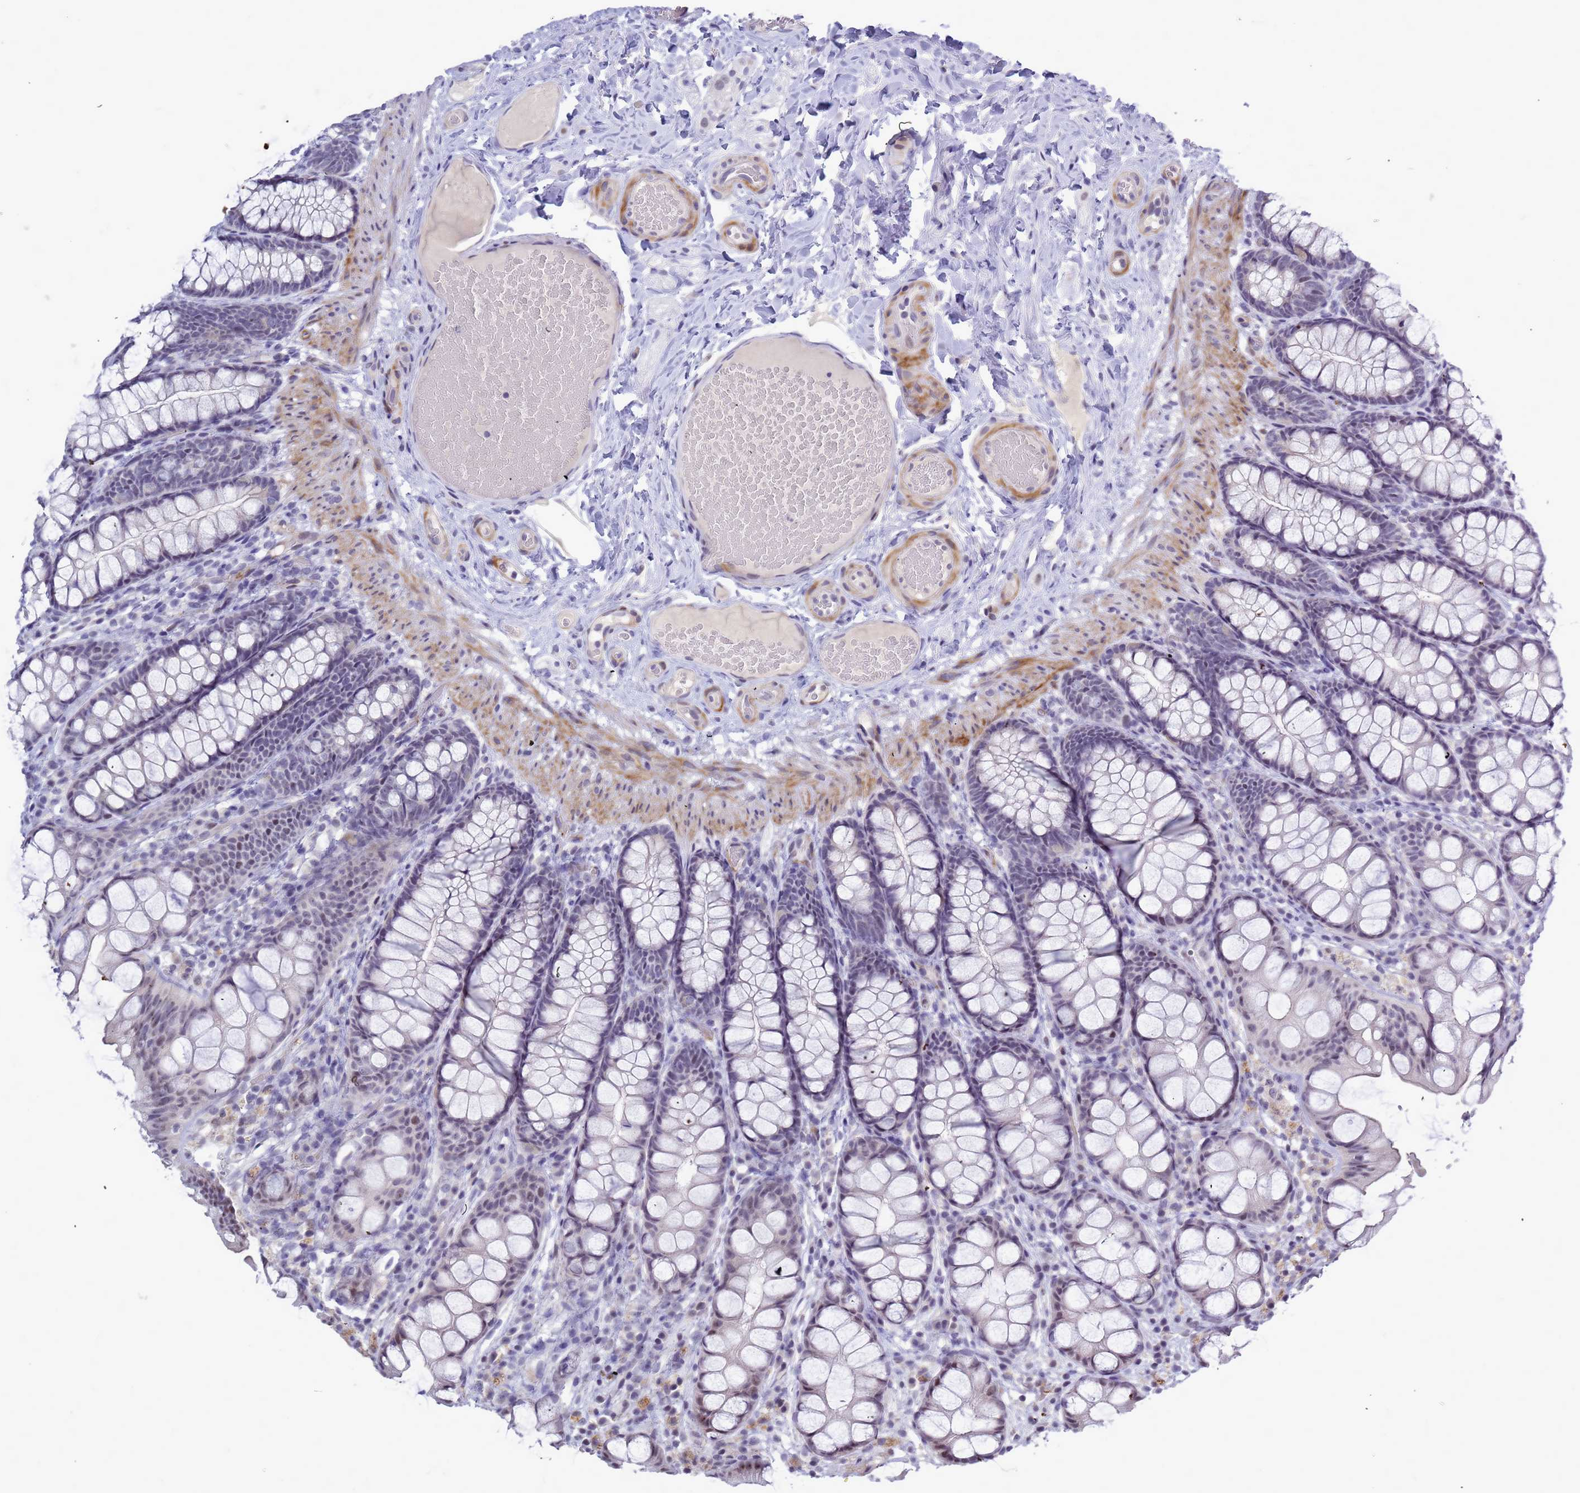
{"staining": {"intensity": "negative", "quantity": "none", "location": "none"}, "tissue": "colon", "cell_type": "Endothelial cells", "image_type": "normal", "snomed": [{"axis": "morphology", "description": "Normal tissue, NOS"}, {"axis": "topography", "description": "Colon"}], "caption": "This is a image of immunohistochemistry staining of normal colon, which shows no staining in endothelial cells.", "gene": "CXorf65", "patient": {"sex": "male", "age": 47}}